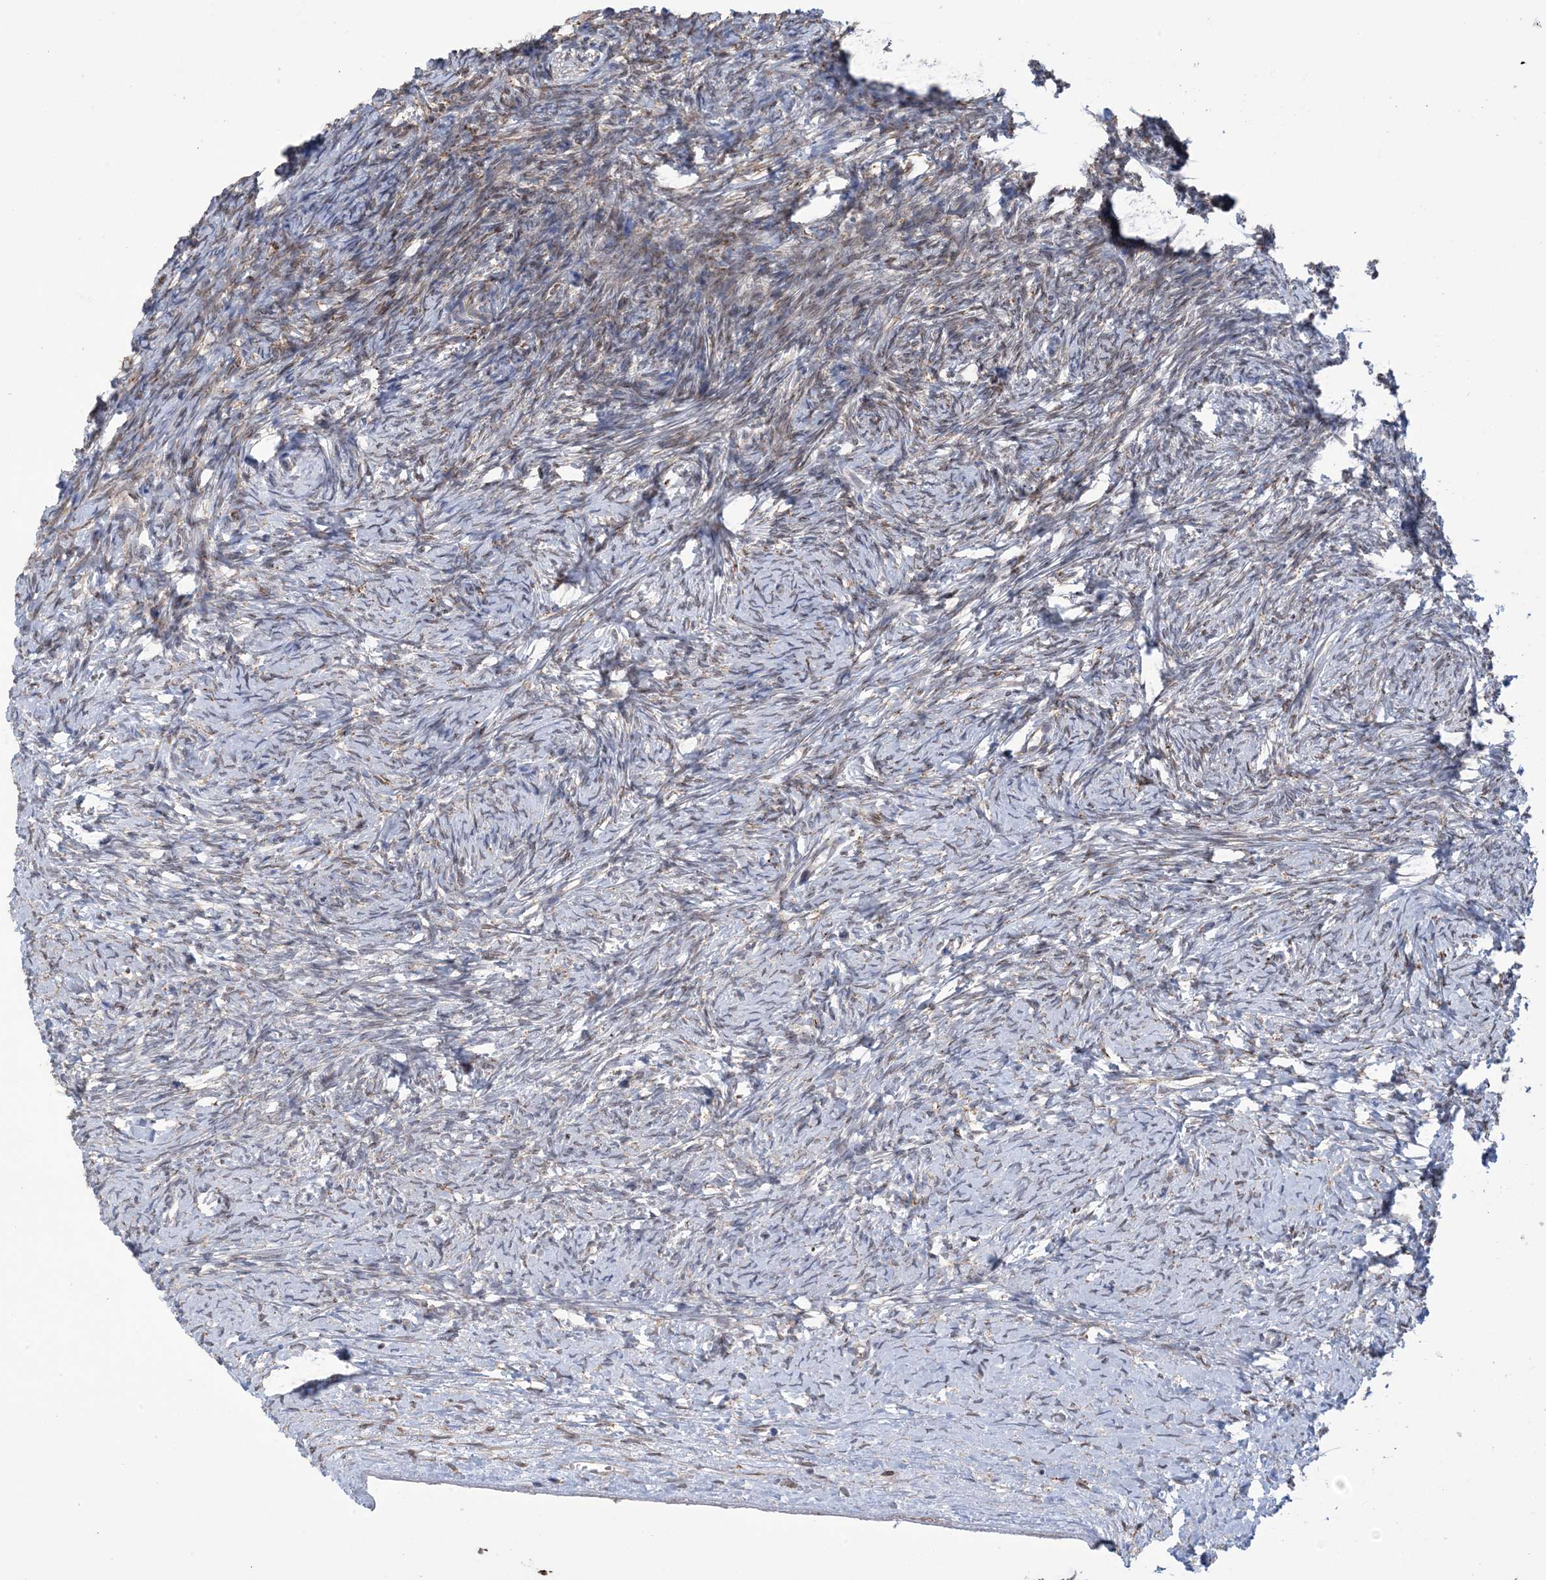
{"staining": {"intensity": "weak", "quantity": "<25%", "location": "cytoplasmic/membranous"}, "tissue": "ovary", "cell_type": "Ovarian stroma cells", "image_type": "normal", "snomed": [{"axis": "morphology", "description": "Normal tissue, NOS"}, {"axis": "morphology", "description": "Developmental malformation"}, {"axis": "topography", "description": "Ovary"}], "caption": "Unremarkable ovary was stained to show a protein in brown. There is no significant expression in ovarian stroma cells.", "gene": "SHANK1", "patient": {"sex": "female", "age": 39}}